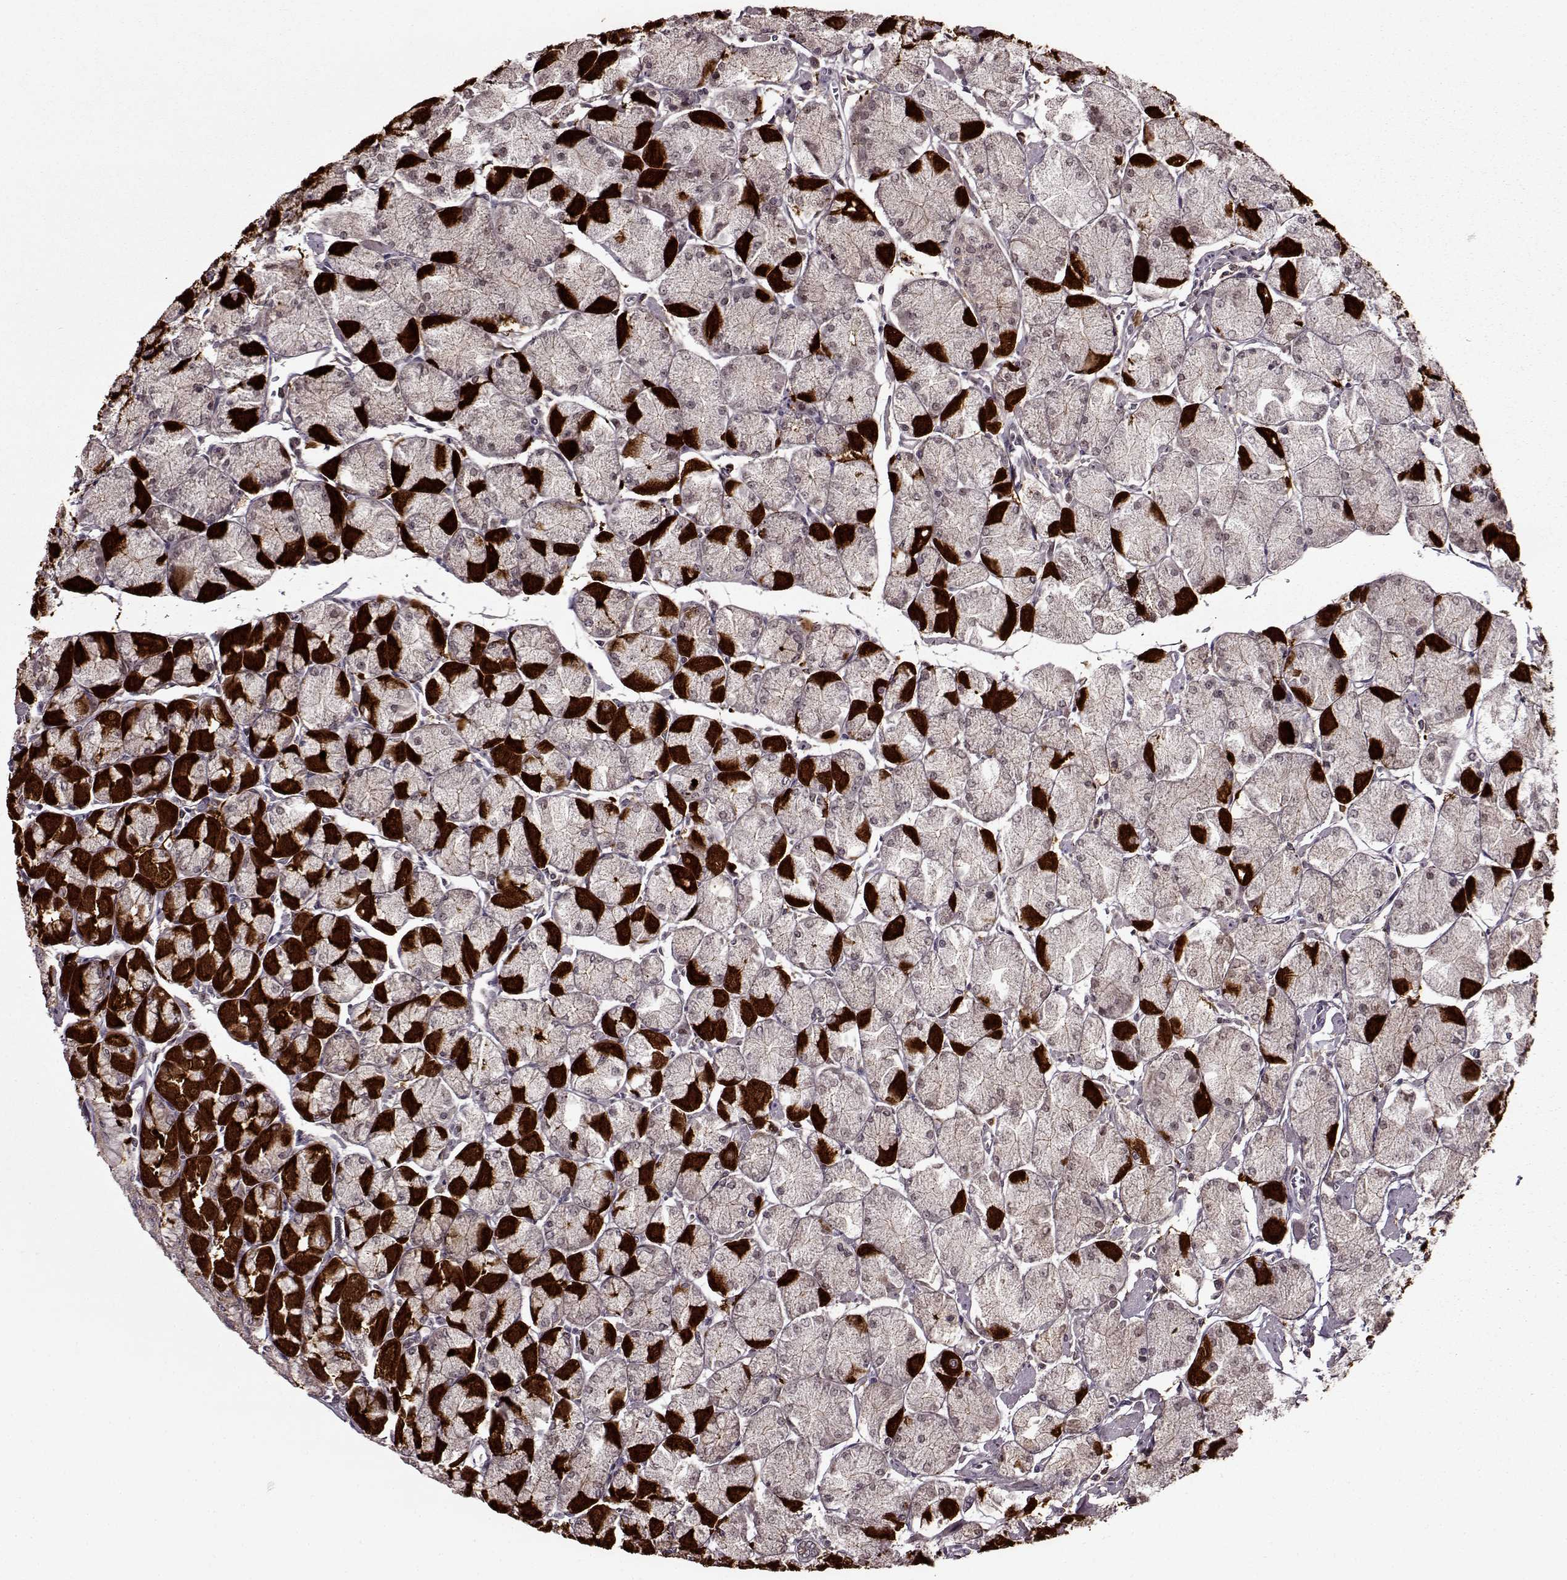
{"staining": {"intensity": "strong", "quantity": "25%-75%", "location": "cytoplasmic/membranous,nuclear"}, "tissue": "stomach", "cell_type": "Glandular cells", "image_type": "normal", "snomed": [{"axis": "morphology", "description": "Normal tissue, NOS"}, {"axis": "topography", "description": "Stomach, upper"}], "caption": "An image of stomach stained for a protein displays strong cytoplasmic/membranous,nuclear brown staining in glandular cells. The staining was performed using DAB, with brown indicating positive protein expression. Nuclei are stained blue with hematoxylin.", "gene": "MAIP1", "patient": {"sex": "male", "age": 60}}